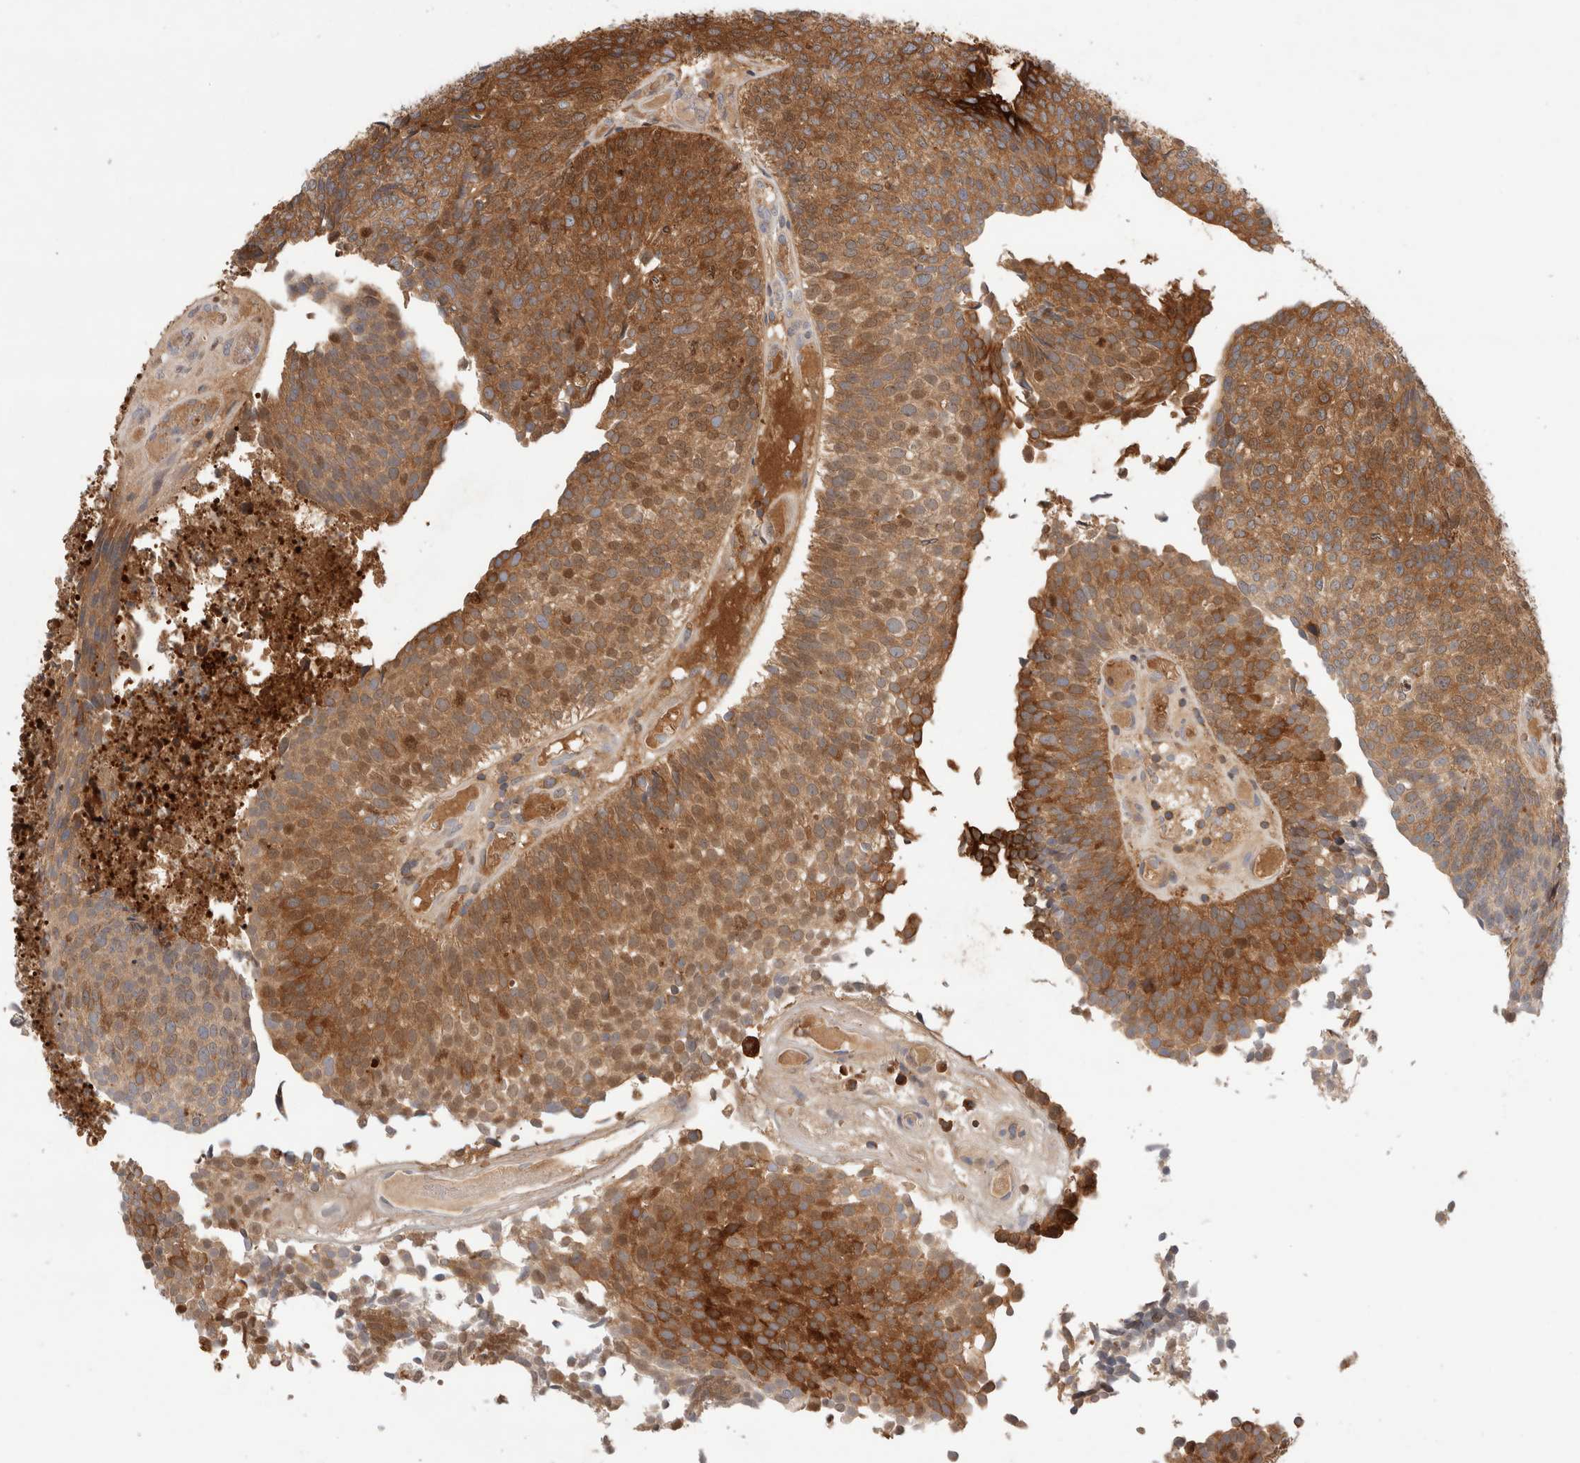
{"staining": {"intensity": "strong", "quantity": "25%-75%", "location": "cytoplasmic/membranous,nuclear"}, "tissue": "urothelial cancer", "cell_type": "Tumor cells", "image_type": "cancer", "snomed": [{"axis": "morphology", "description": "Urothelial carcinoma, Low grade"}, {"axis": "topography", "description": "Urinary bladder"}], "caption": "Immunohistochemical staining of human urothelial cancer displays high levels of strong cytoplasmic/membranous and nuclear staining in approximately 25%-75% of tumor cells.", "gene": "KLHL14", "patient": {"sex": "male", "age": 86}}